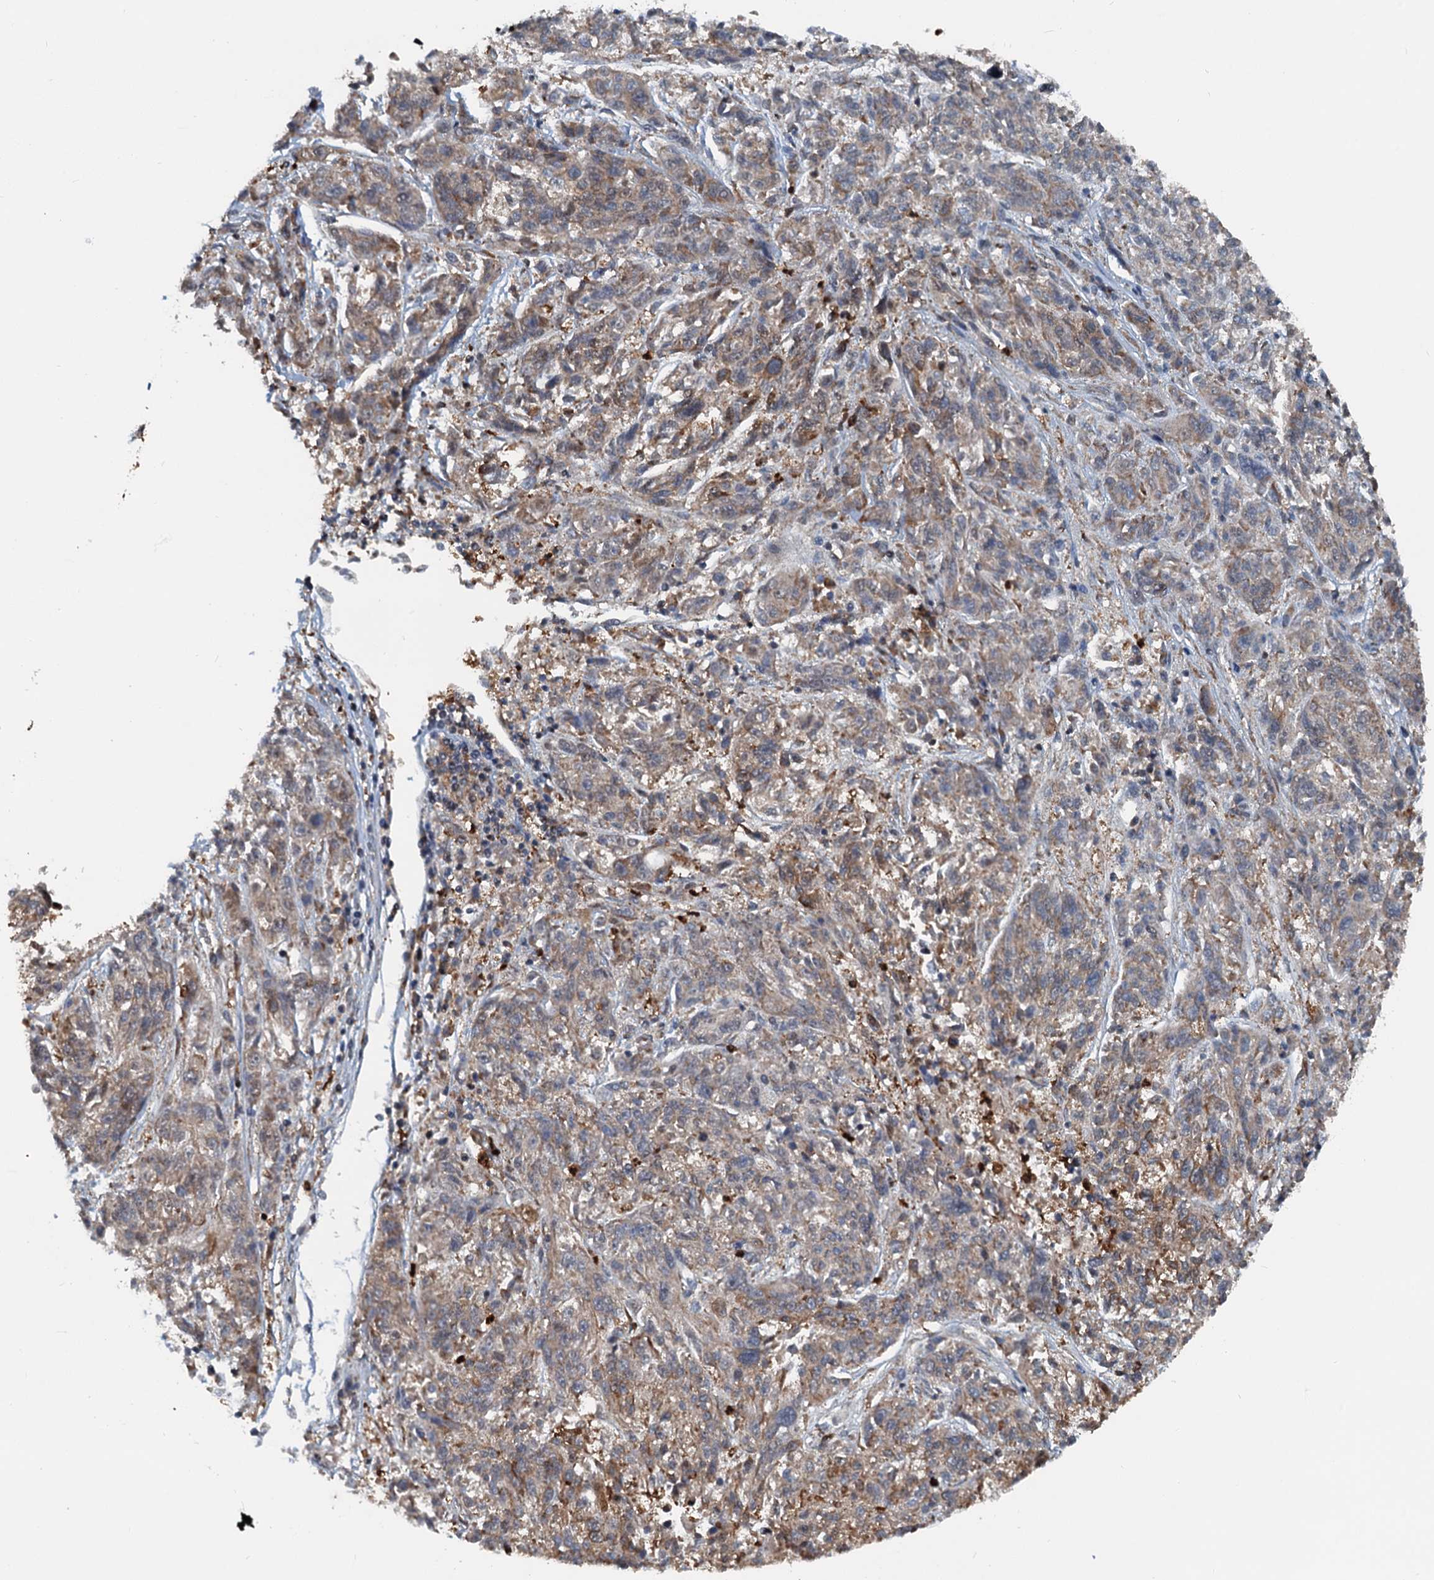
{"staining": {"intensity": "weak", "quantity": "25%-75%", "location": "cytoplasmic/membranous"}, "tissue": "melanoma", "cell_type": "Tumor cells", "image_type": "cancer", "snomed": [{"axis": "morphology", "description": "Malignant melanoma, NOS"}, {"axis": "topography", "description": "Skin"}], "caption": "Protein analysis of malignant melanoma tissue demonstrates weak cytoplasmic/membranous positivity in approximately 25%-75% of tumor cells.", "gene": "GPI", "patient": {"sex": "male", "age": 53}}